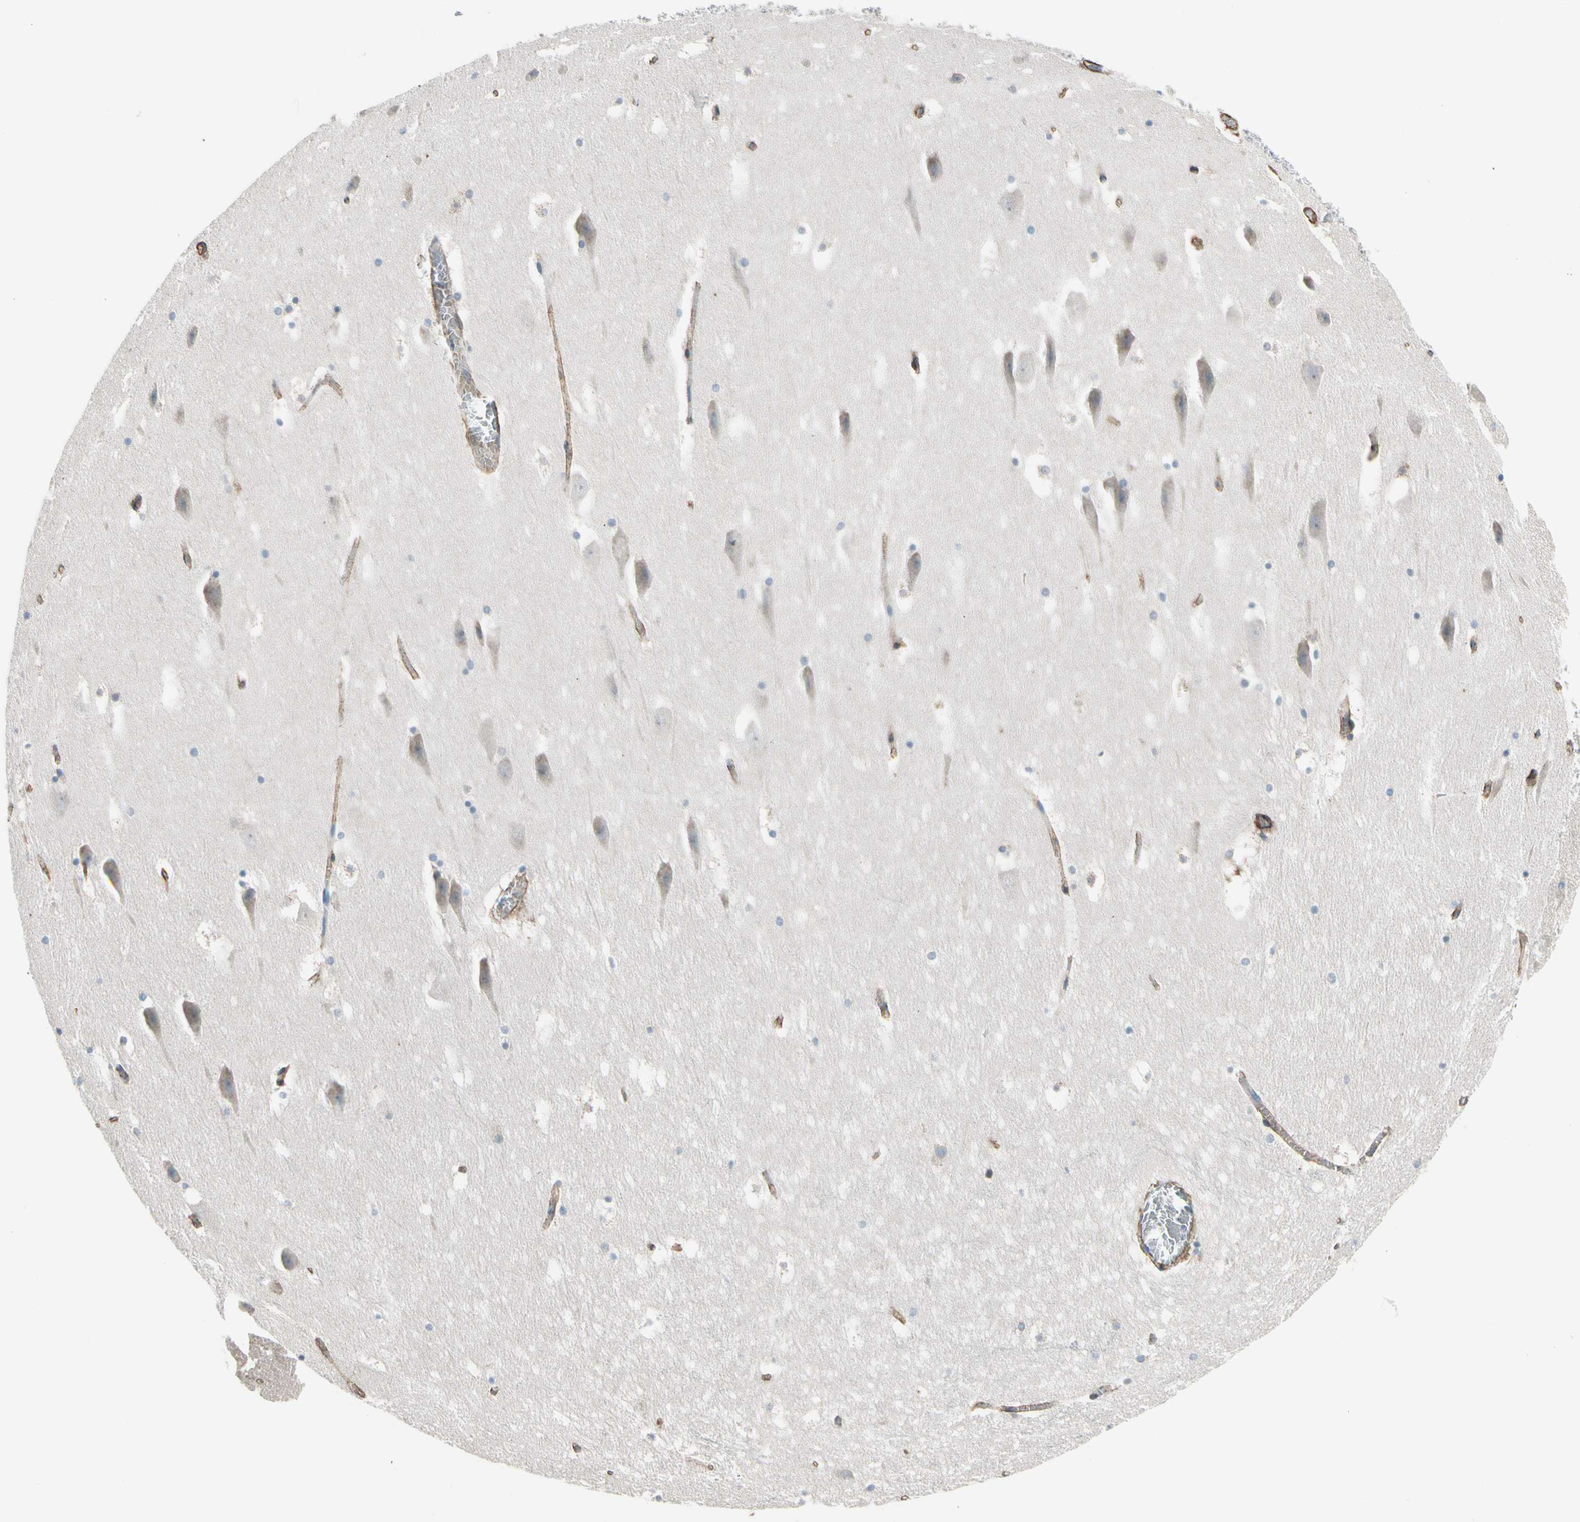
{"staining": {"intensity": "weak", "quantity": "<25%", "location": "cytoplasmic/membranous"}, "tissue": "hippocampus", "cell_type": "Glial cells", "image_type": "normal", "snomed": [{"axis": "morphology", "description": "Normal tissue, NOS"}, {"axis": "topography", "description": "Hippocampus"}], "caption": "Immunohistochemistry (IHC) photomicrograph of benign hippocampus: human hippocampus stained with DAB shows no significant protein positivity in glial cells. Nuclei are stained in blue.", "gene": "LIMK2", "patient": {"sex": "male", "age": 45}}